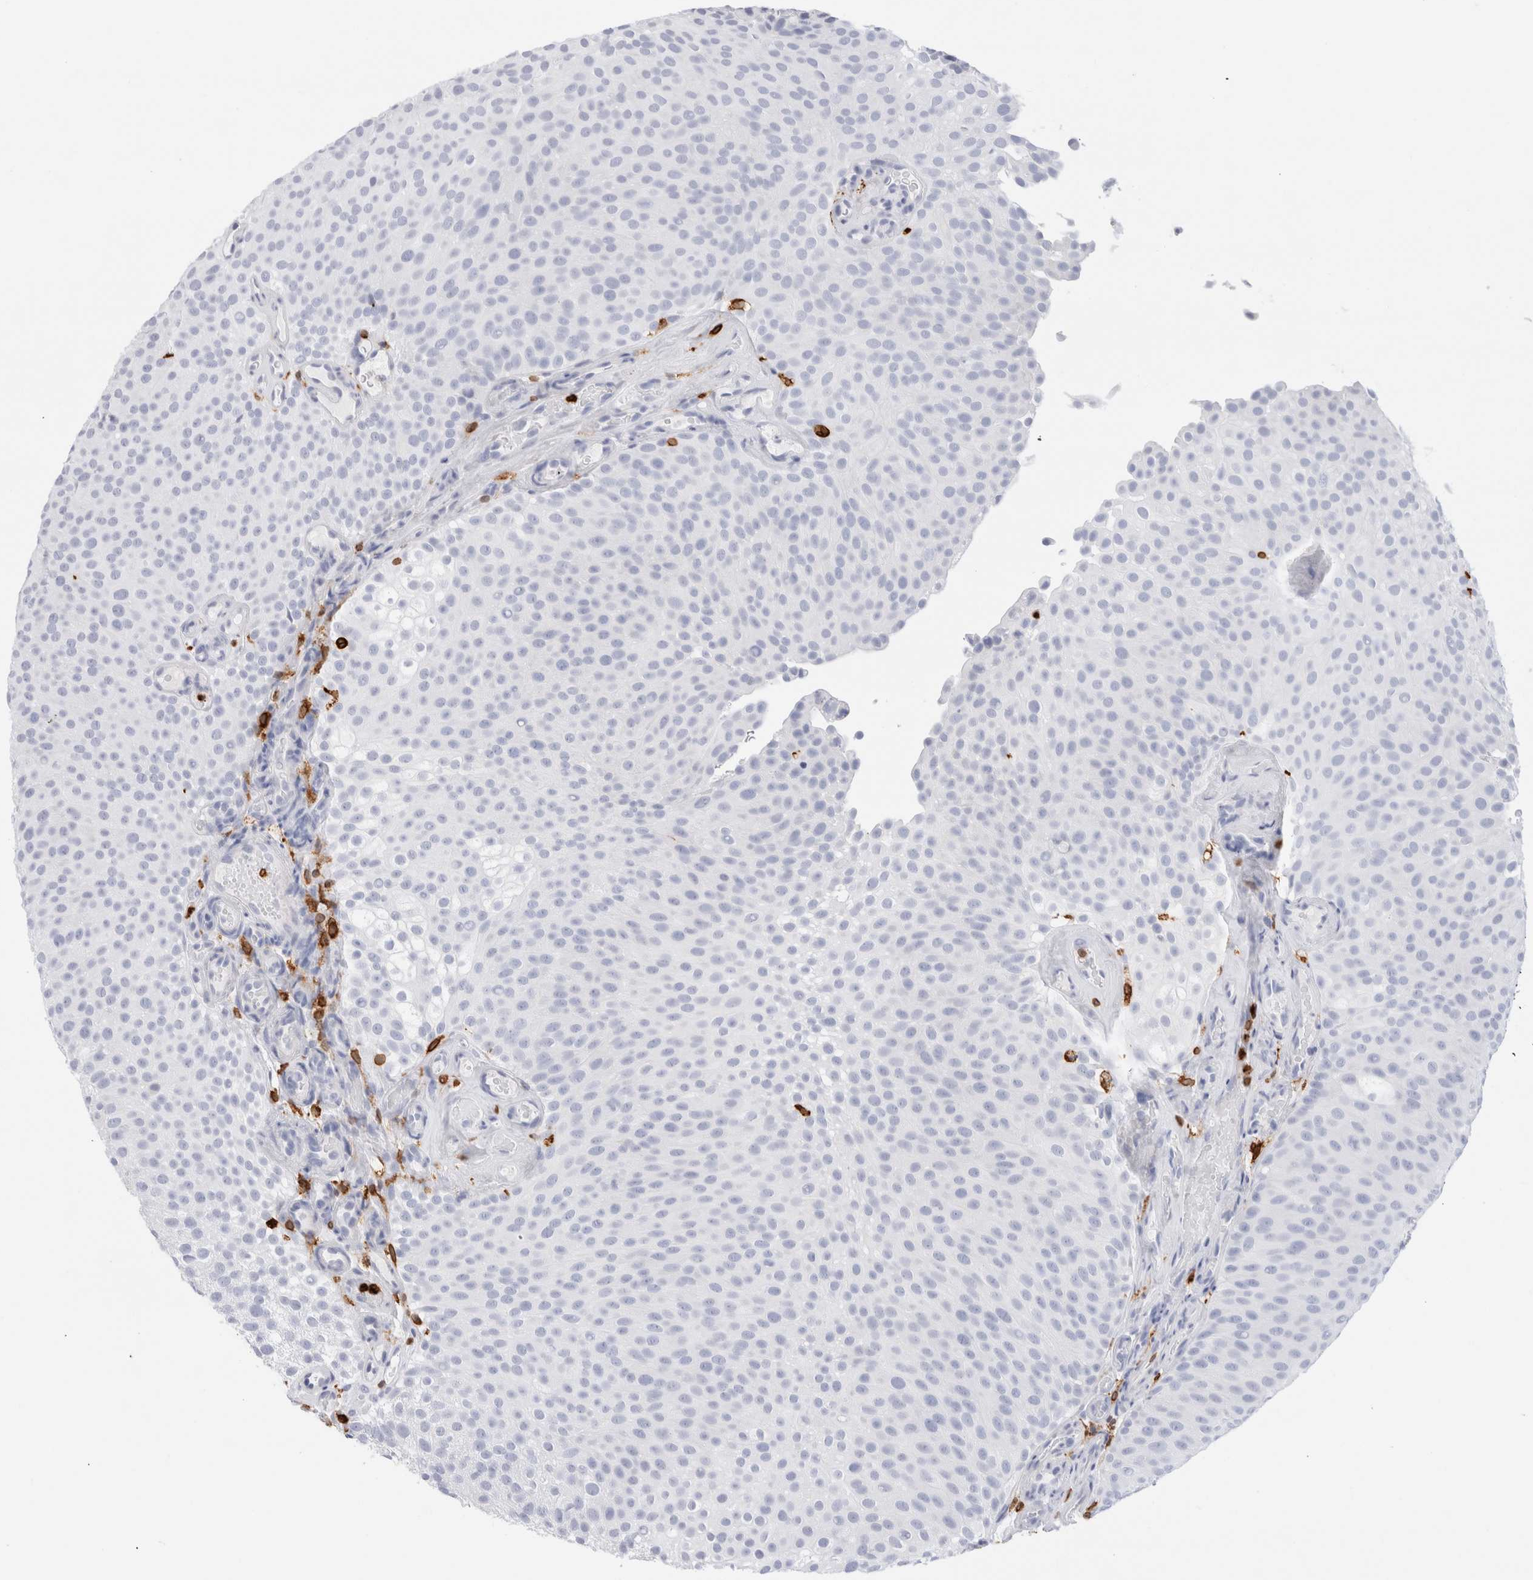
{"staining": {"intensity": "negative", "quantity": "none", "location": "none"}, "tissue": "urothelial cancer", "cell_type": "Tumor cells", "image_type": "cancer", "snomed": [{"axis": "morphology", "description": "Urothelial carcinoma, Low grade"}, {"axis": "topography", "description": "Urinary bladder"}], "caption": "High power microscopy image of an immunohistochemistry (IHC) micrograph of urothelial cancer, revealing no significant expression in tumor cells. Nuclei are stained in blue.", "gene": "ALOX5AP", "patient": {"sex": "male", "age": 78}}